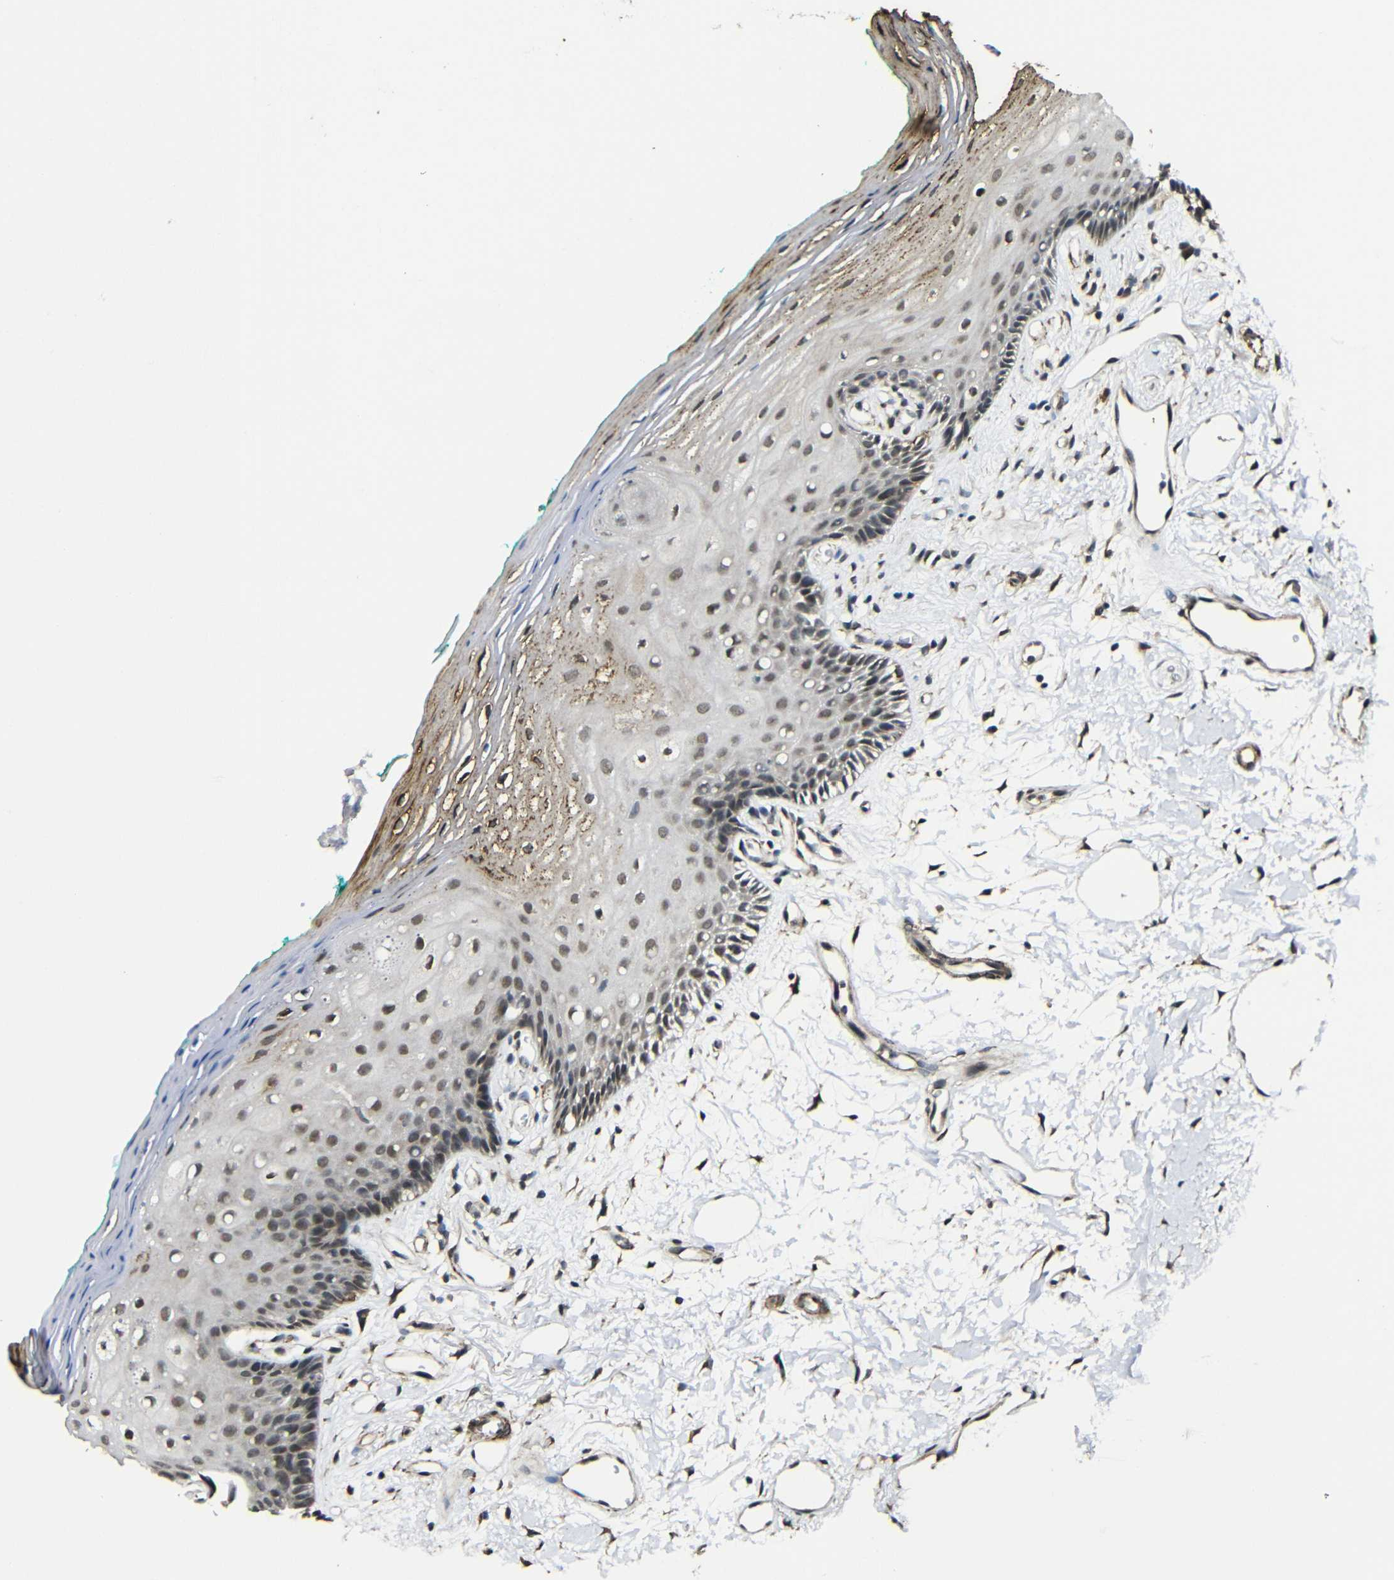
{"staining": {"intensity": "weak", "quantity": ">75%", "location": "nuclear"}, "tissue": "oral mucosa", "cell_type": "Squamous epithelial cells", "image_type": "normal", "snomed": [{"axis": "morphology", "description": "Normal tissue, NOS"}, {"axis": "topography", "description": "Skeletal muscle"}, {"axis": "topography", "description": "Oral tissue"}, {"axis": "topography", "description": "Peripheral nerve tissue"}], "caption": "Protein staining by IHC exhibits weak nuclear expression in approximately >75% of squamous epithelial cells in benign oral mucosa.", "gene": "FAM172A", "patient": {"sex": "female", "age": 84}}